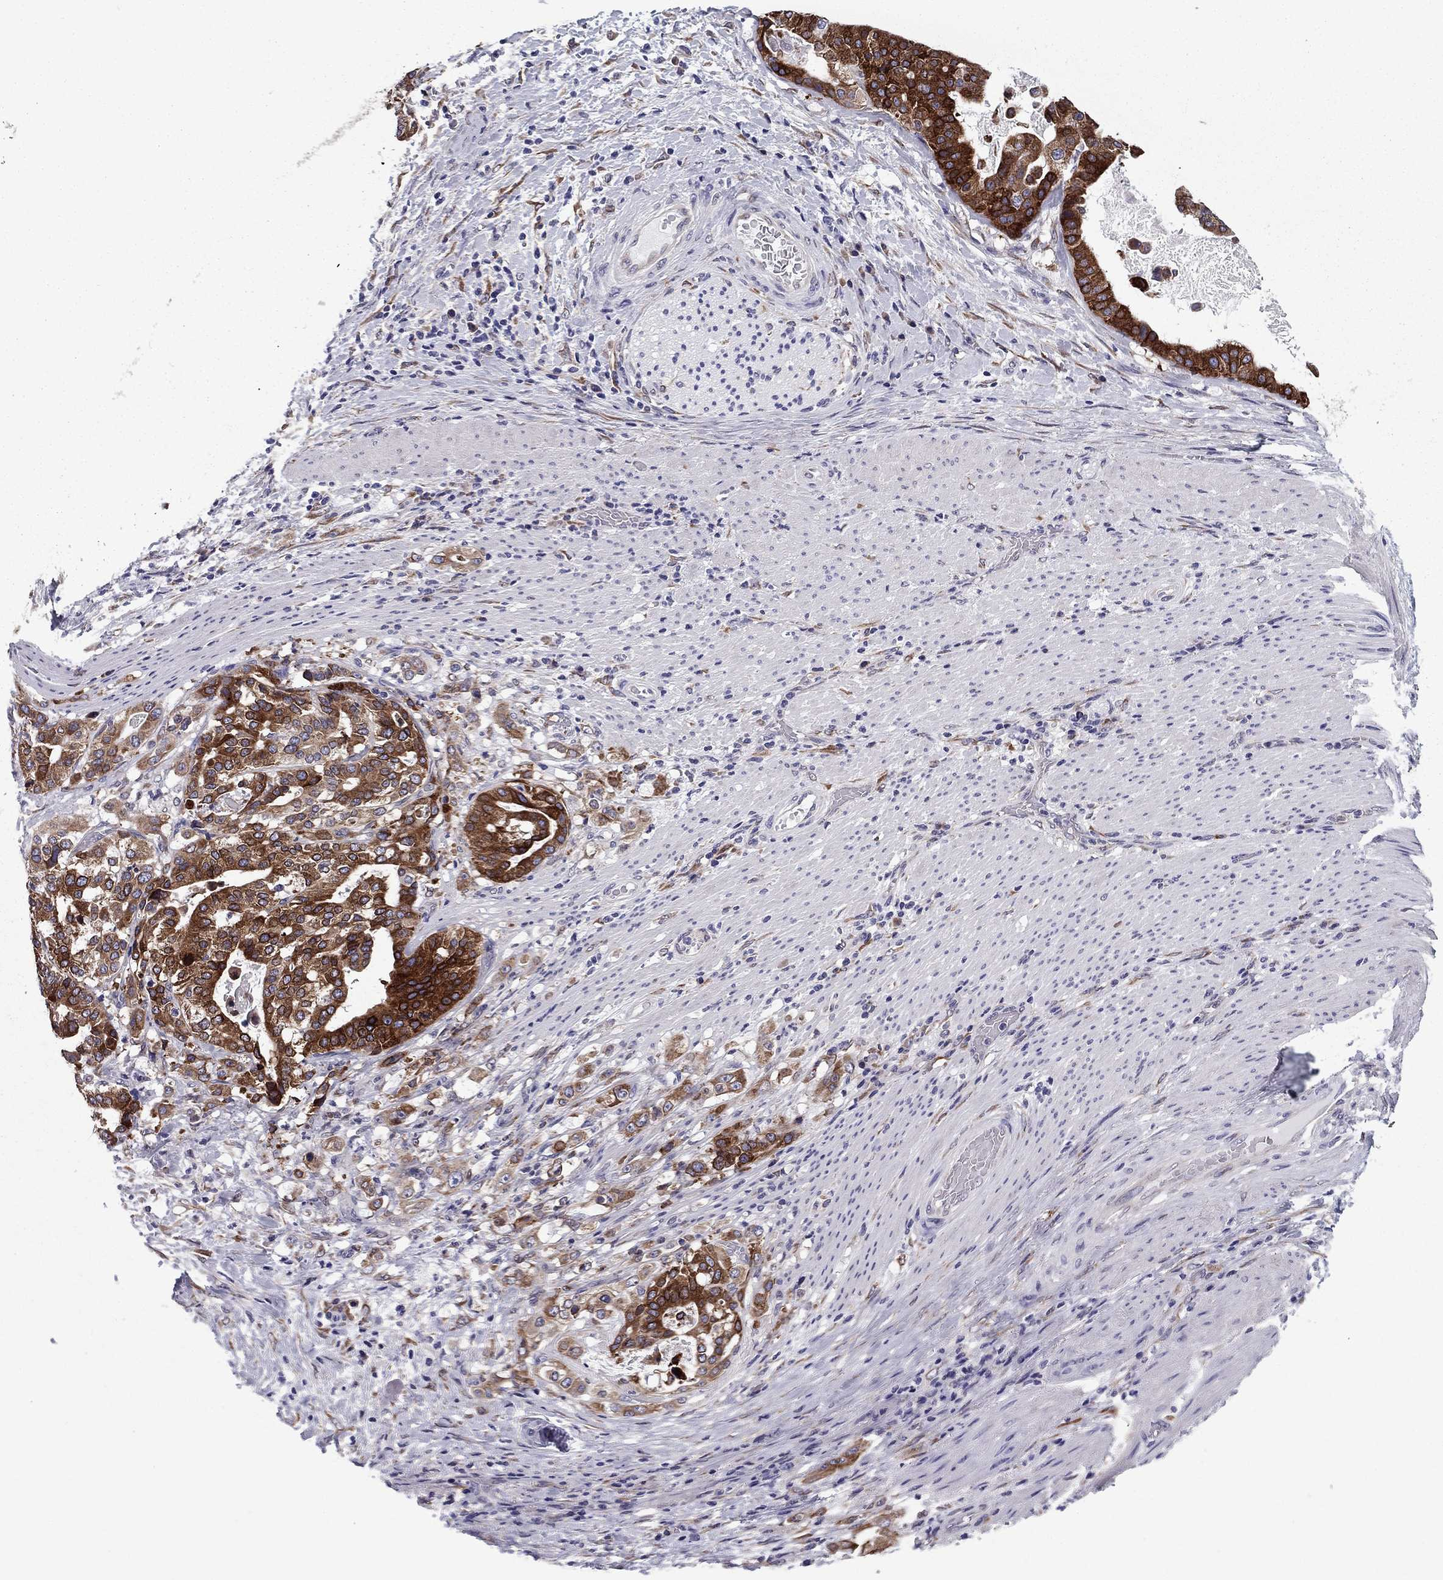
{"staining": {"intensity": "strong", "quantity": "25%-75%", "location": "cytoplasmic/membranous"}, "tissue": "stomach cancer", "cell_type": "Tumor cells", "image_type": "cancer", "snomed": [{"axis": "morphology", "description": "Adenocarcinoma, NOS"}, {"axis": "topography", "description": "Stomach"}], "caption": "Stomach cancer stained with IHC displays strong cytoplasmic/membranous positivity in about 25%-75% of tumor cells.", "gene": "TMED3", "patient": {"sex": "male", "age": 48}}